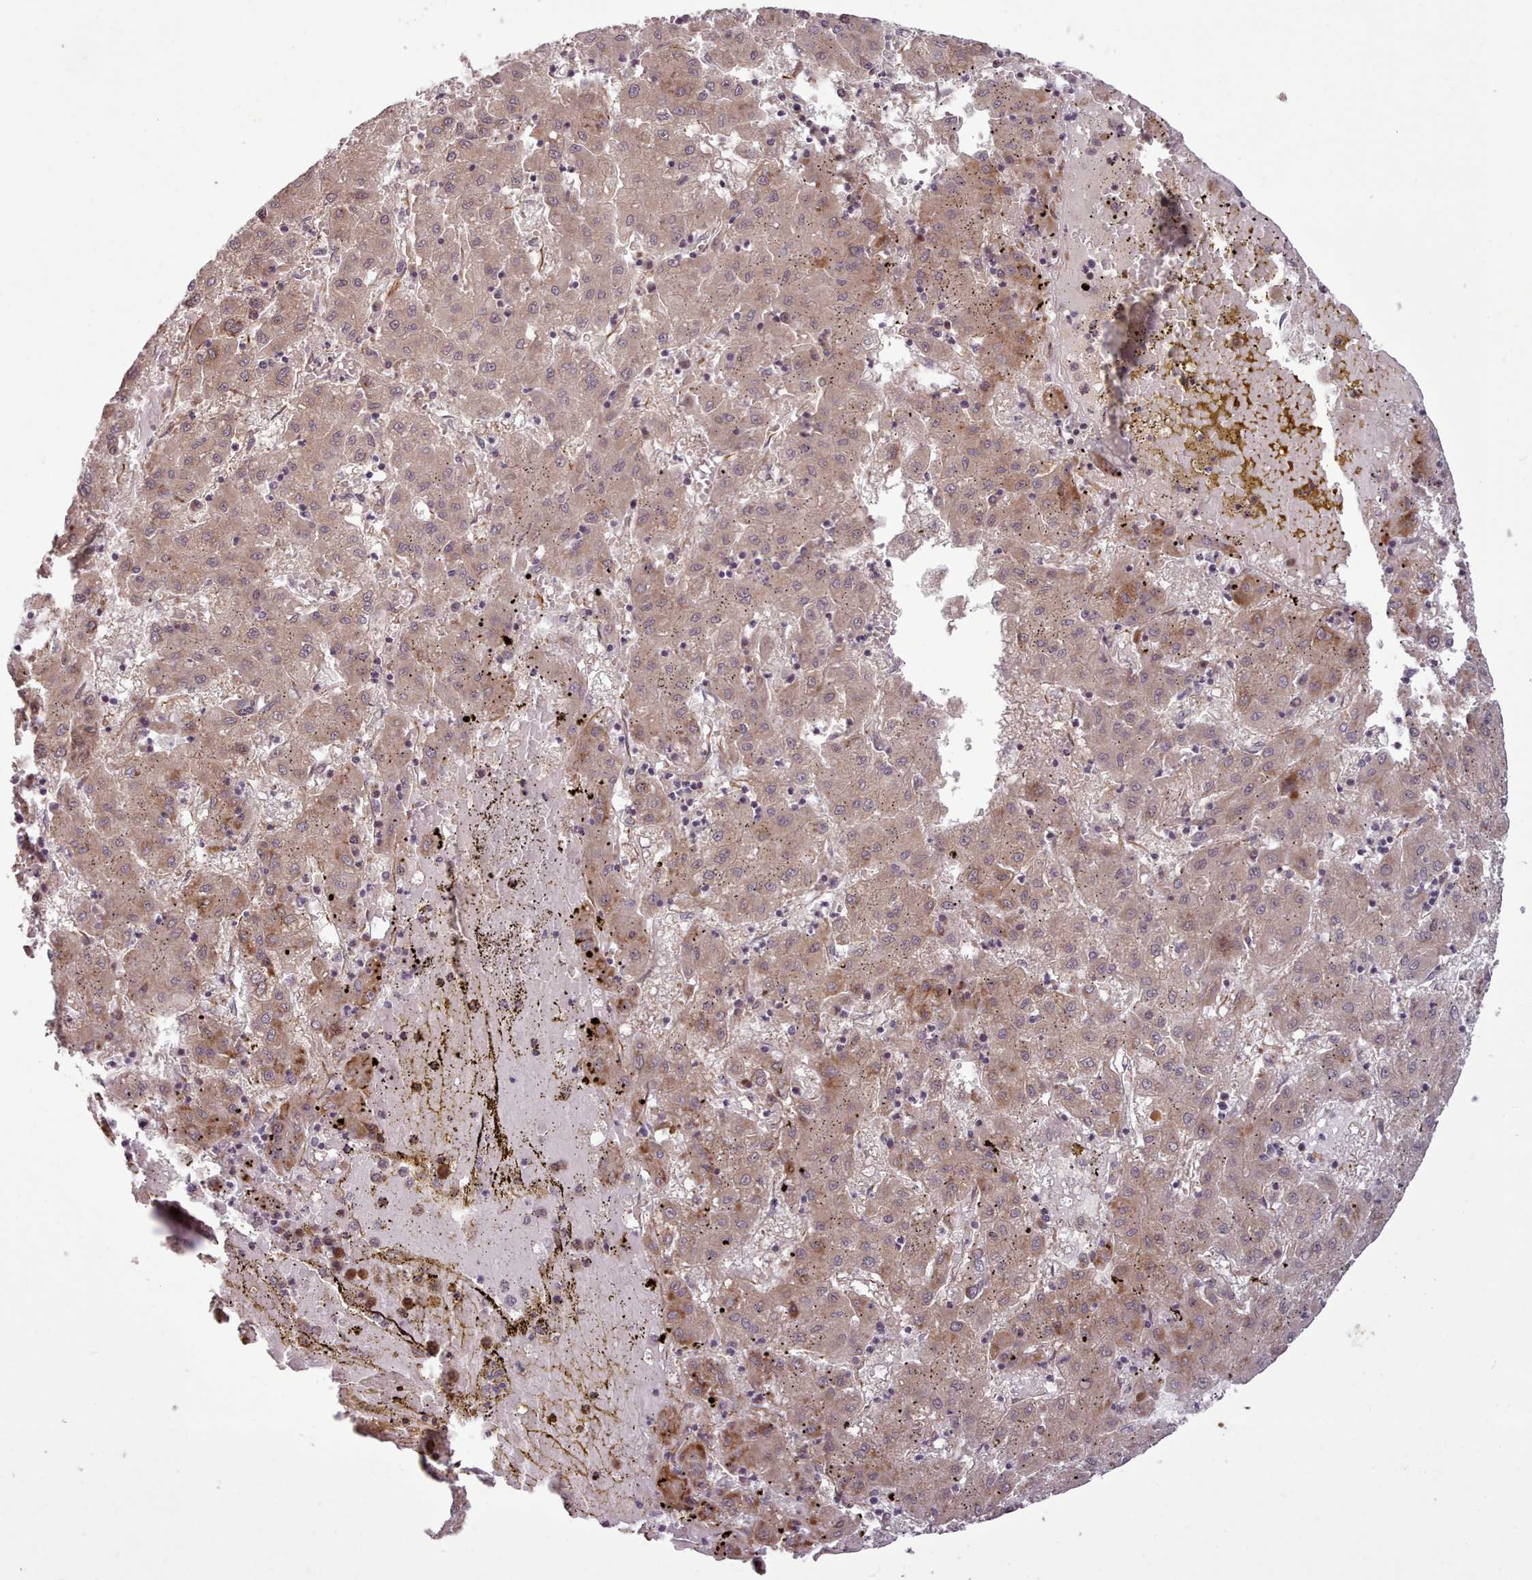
{"staining": {"intensity": "moderate", "quantity": ">75%", "location": "cytoplasmic/membranous"}, "tissue": "liver cancer", "cell_type": "Tumor cells", "image_type": "cancer", "snomed": [{"axis": "morphology", "description": "Carcinoma, Hepatocellular, NOS"}, {"axis": "topography", "description": "Liver"}], "caption": "A brown stain shows moderate cytoplasmic/membranous positivity of a protein in human liver cancer (hepatocellular carcinoma) tumor cells. The staining was performed using DAB, with brown indicating positive protein expression. Nuclei are stained blue with hematoxylin.", "gene": "GBGT1", "patient": {"sex": "male", "age": 72}}